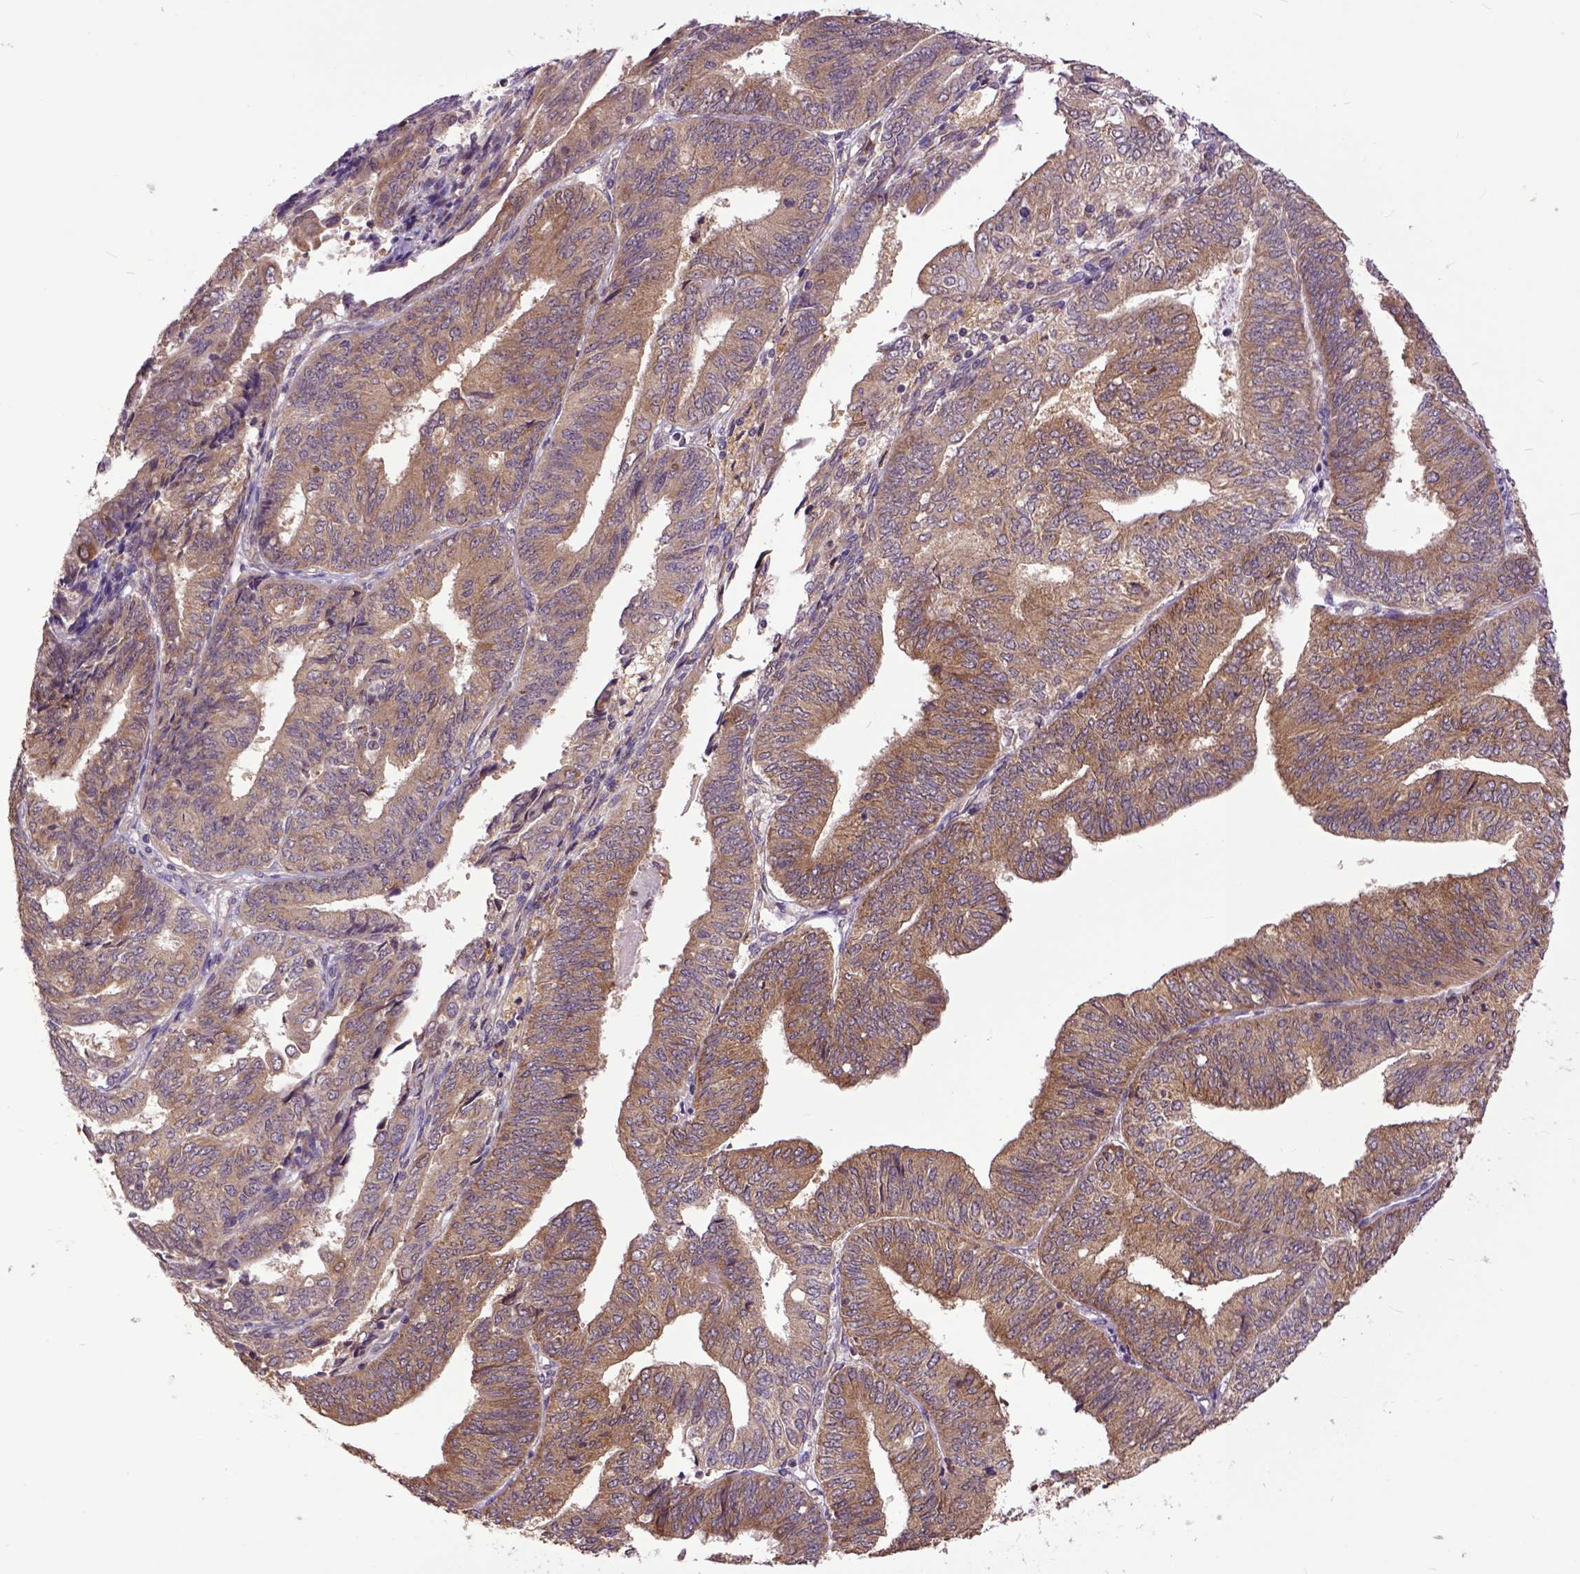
{"staining": {"intensity": "moderate", "quantity": ">75%", "location": "cytoplasmic/membranous"}, "tissue": "endometrial cancer", "cell_type": "Tumor cells", "image_type": "cancer", "snomed": [{"axis": "morphology", "description": "Adenocarcinoma, NOS"}, {"axis": "topography", "description": "Endometrium"}], "caption": "This micrograph reveals IHC staining of human adenocarcinoma (endometrial), with medium moderate cytoplasmic/membranous staining in approximately >75% of tumor cells.", "gene": "ARL1", "patient": {"sex": "female", "age": 58}}